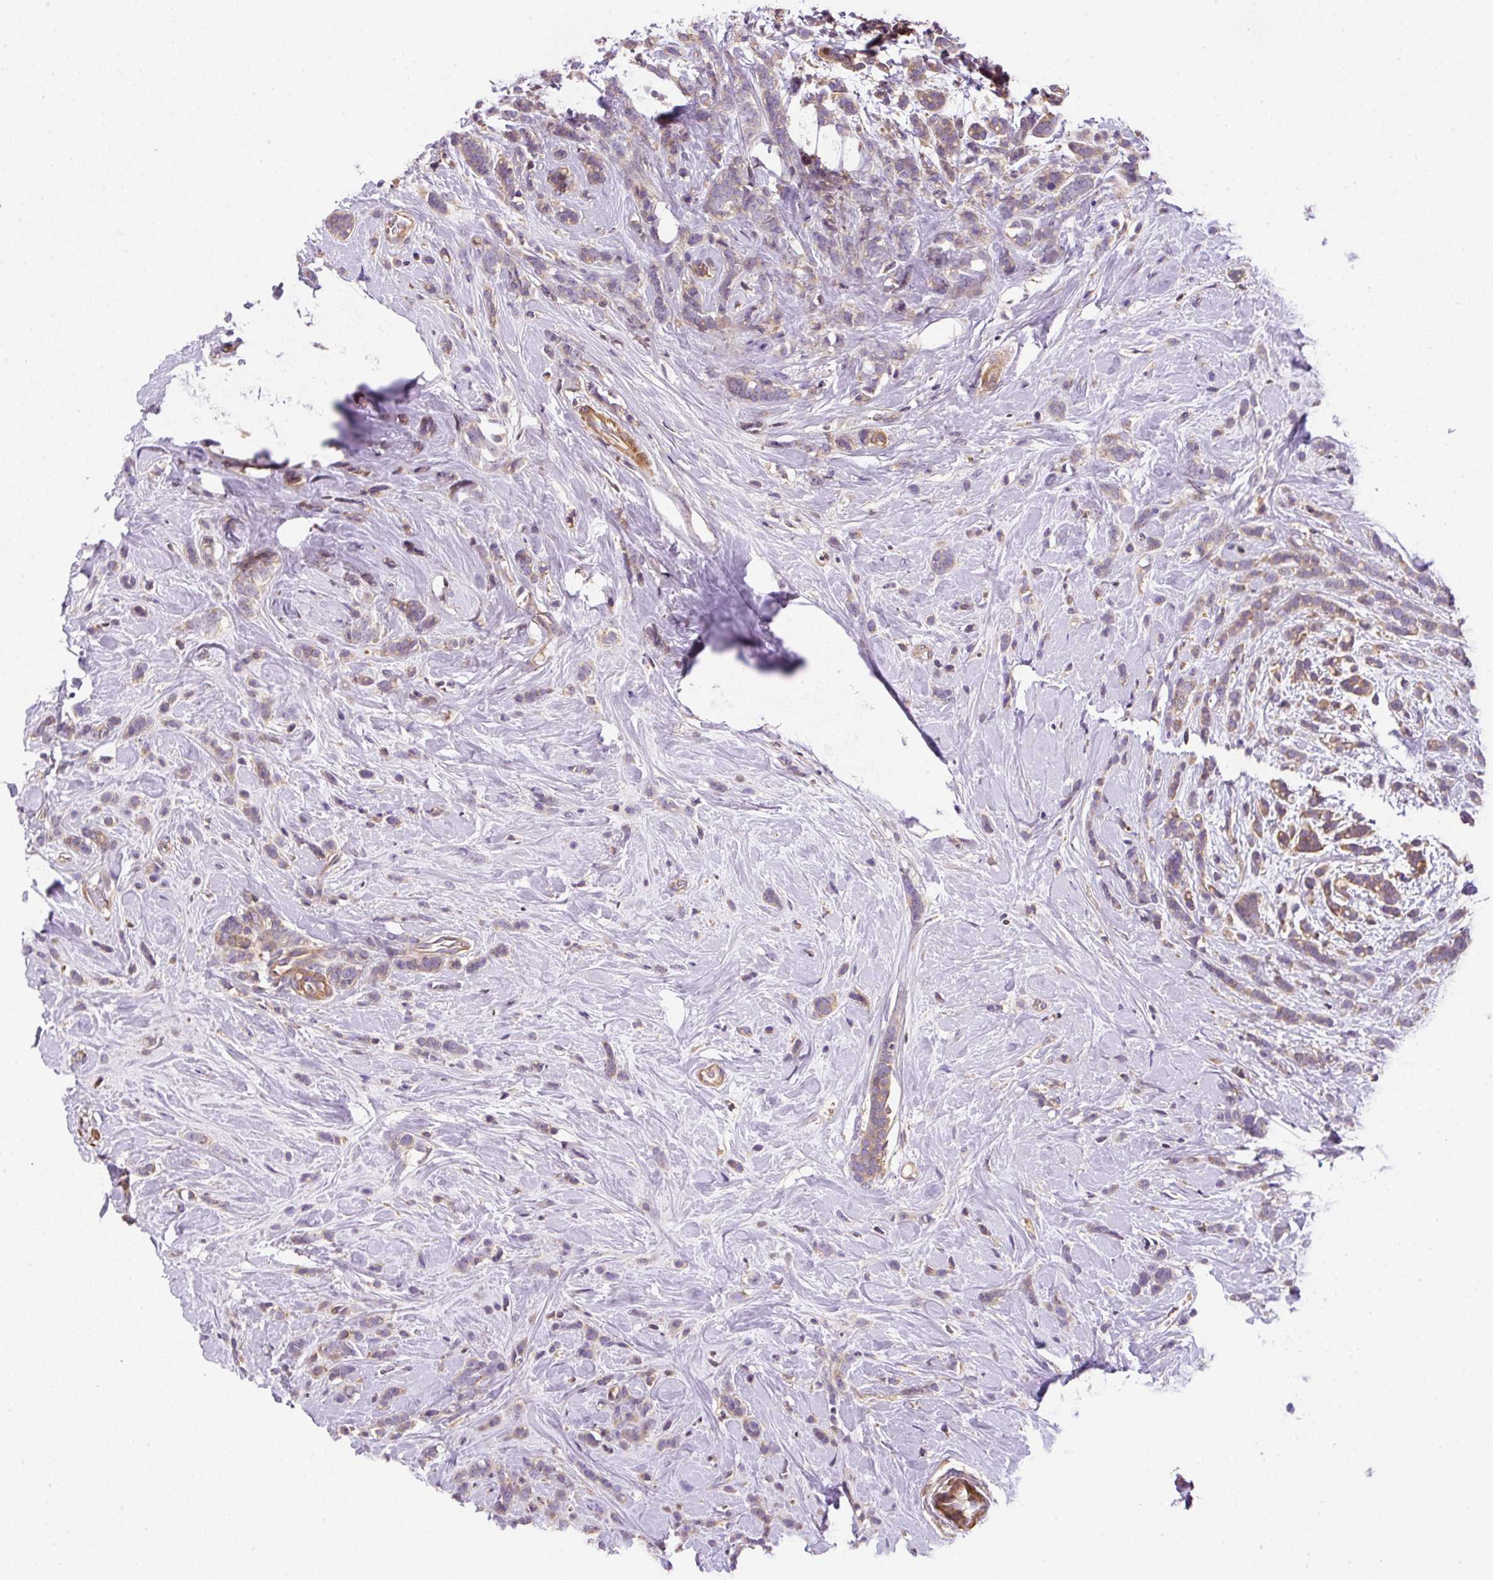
{"staining": {"intensity": "weak", "quantity": ">75%", "location": "cytoplasmic/membranous"}, "tissue": "breast cancer", "cell_type": "Tumor cells", "image_type": "cancer", "snomed": [{"axis": "morphology", "description": "Lobular carcinoma"}, {"axis": "topography", "description": "Breast"}], "caption": "Tumor cells show low levels of weak cytoplasmic/membranous expression in approximately >75% of cells in breast cancer. (DAB (3,3'-diaminobenzidine) IHC with brightfield microscopy, high magnification).", "gene": "CCDC28A", "patient": {"sex": "female", "age": 58}}